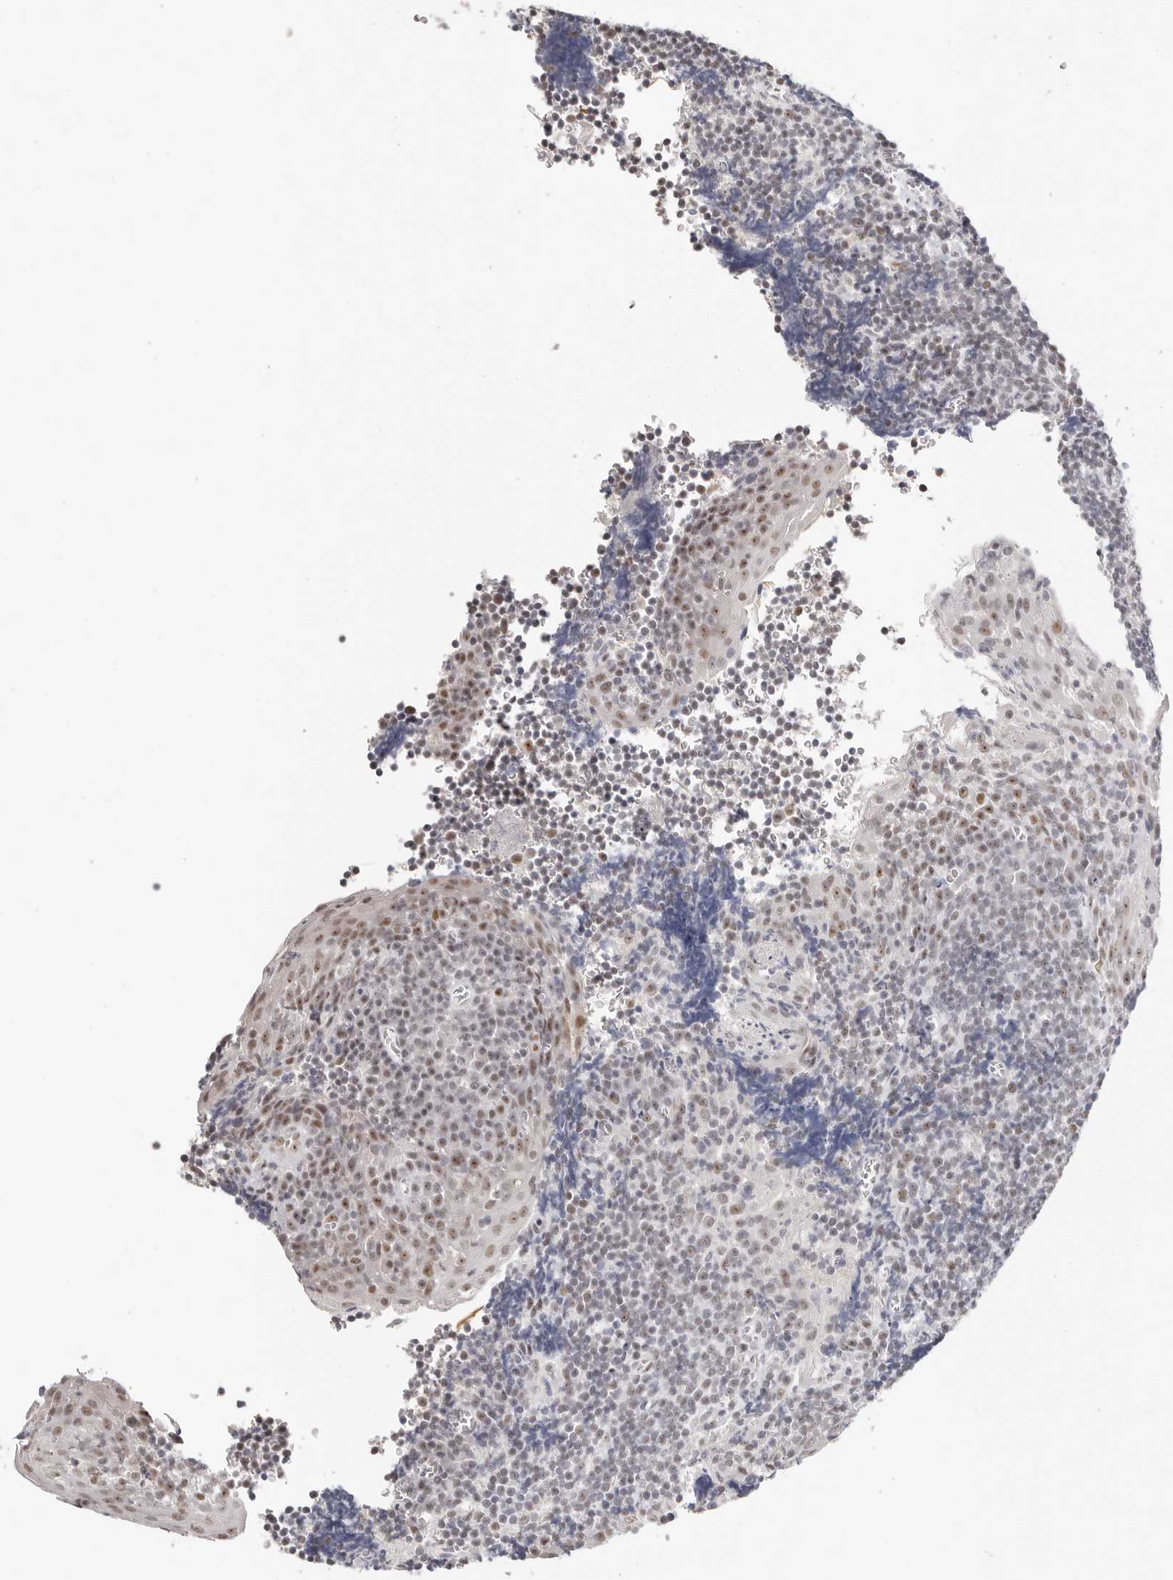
{"staining": {"intensity": "moderate", "quantity": "25%-75%", "location": "nuclear"}, "tissue": "tonsil", "cell_type": "Germinal center cells", "image_type": "normal", "snomed": [{"axis": "morphology", "description": "Normal tissue, NOS"}, {"axis": "topography", "description": "Tonsil"}], "caption": "Protein staining of unremarkable tonsil displays moderate nuclear positivity in approximately 25%-75% of germinal center cells. The staining was performed using DAB (3,3'-diaminobenzidine), with brown indicating positive protein expression. Nuclei are stained blue with hematoxylin.", "gene": "LARP7", "patient": {"sex": "male", "age": 27}}